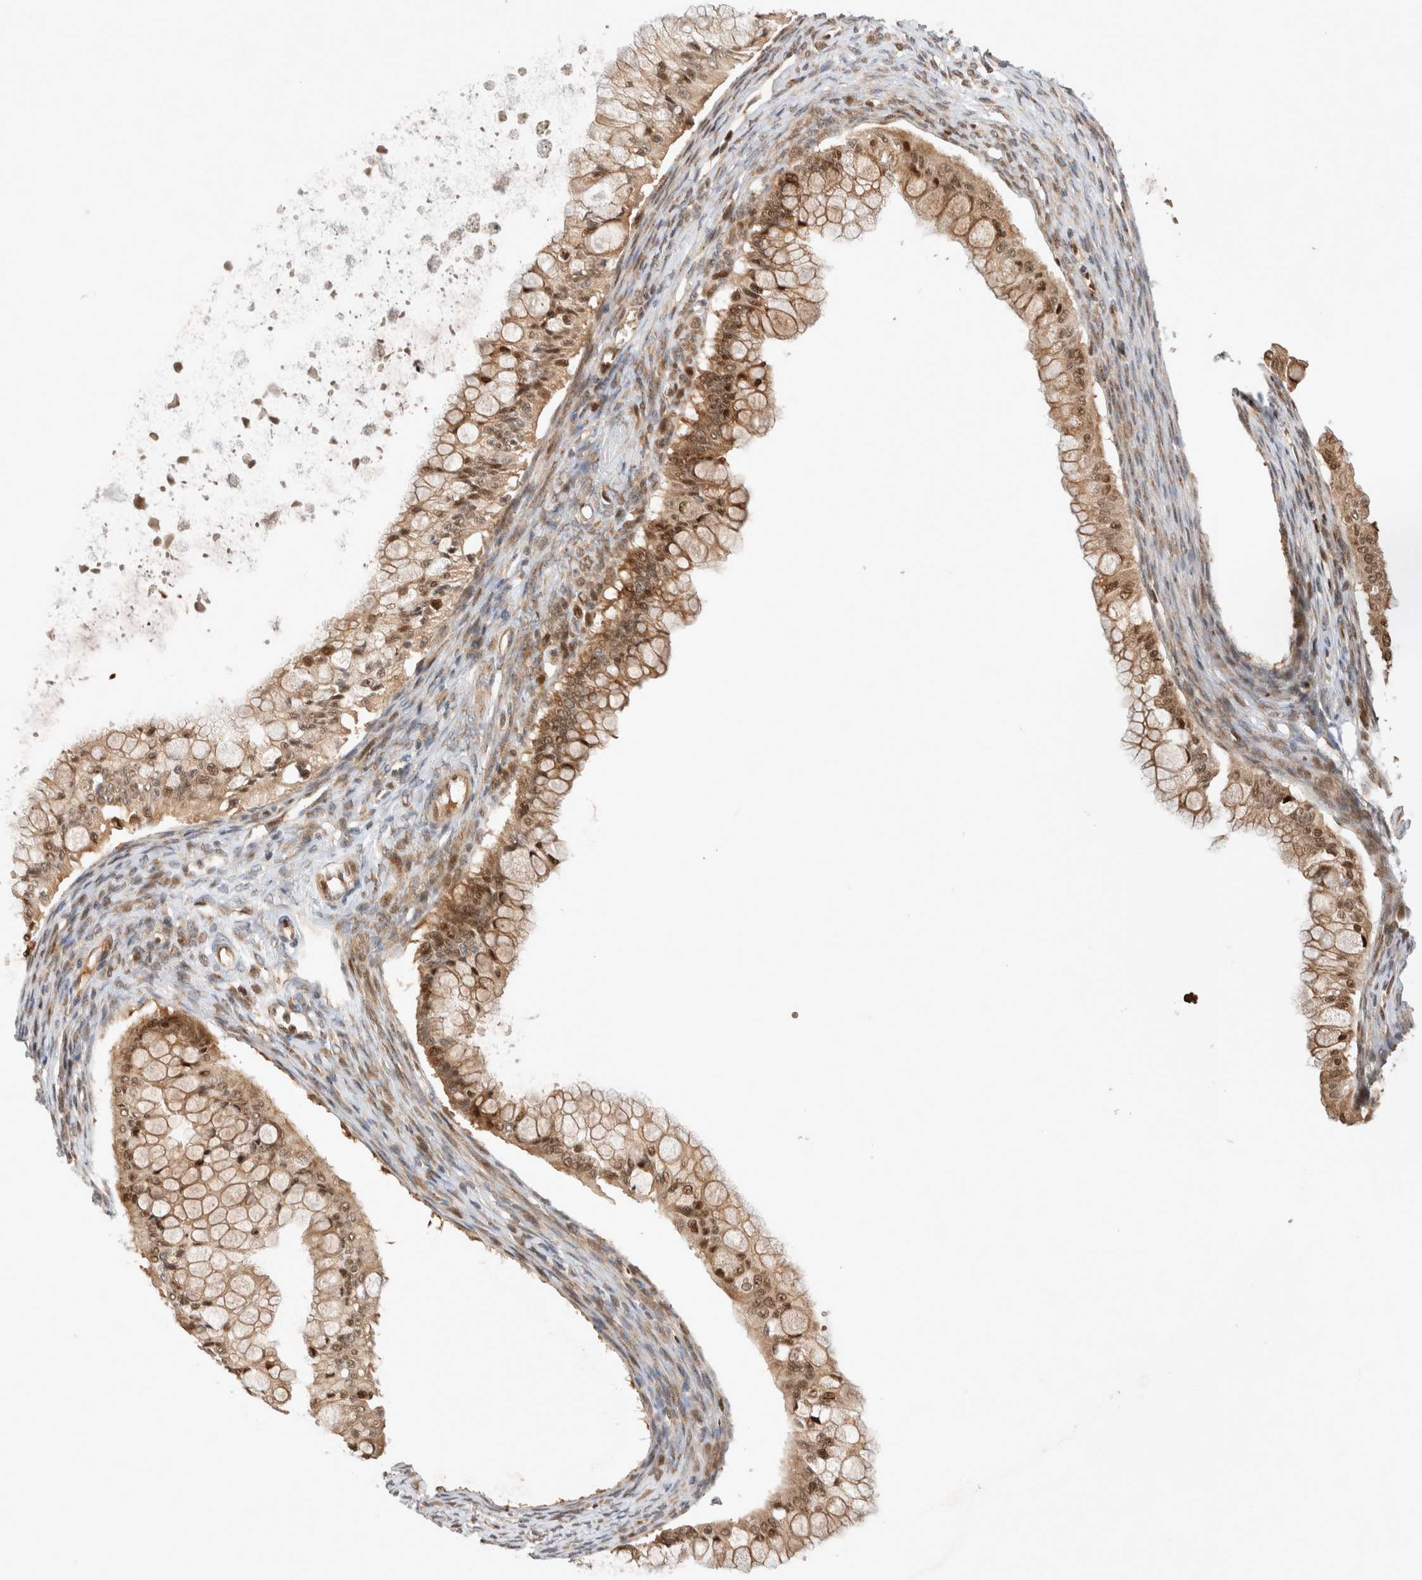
{"staining": {"intensity": "moderate", "quantity": ">75%", "location": "cytoplasmic/membranous,nuclear"}, "tissue": "ovarian cancer", "cell_type": "Tumor cells", "image_type": "cancer", "snomed": [{"axis": "morphology", "description": "Cystadenocarcinoma, mucinous, NOS"}, {"axis": "topography", "description": "Ovary"}], "caption": "Ovarian mucinous cystadenocarcinoma stained with immunohistochemistry (IHC) demonstrates moderate cytoplasmic/membranous and nuclear staining in approximately >75% of tumor cells.", "gene": "OTUD6B", "patient": {"sex": "female", "age": 57}}